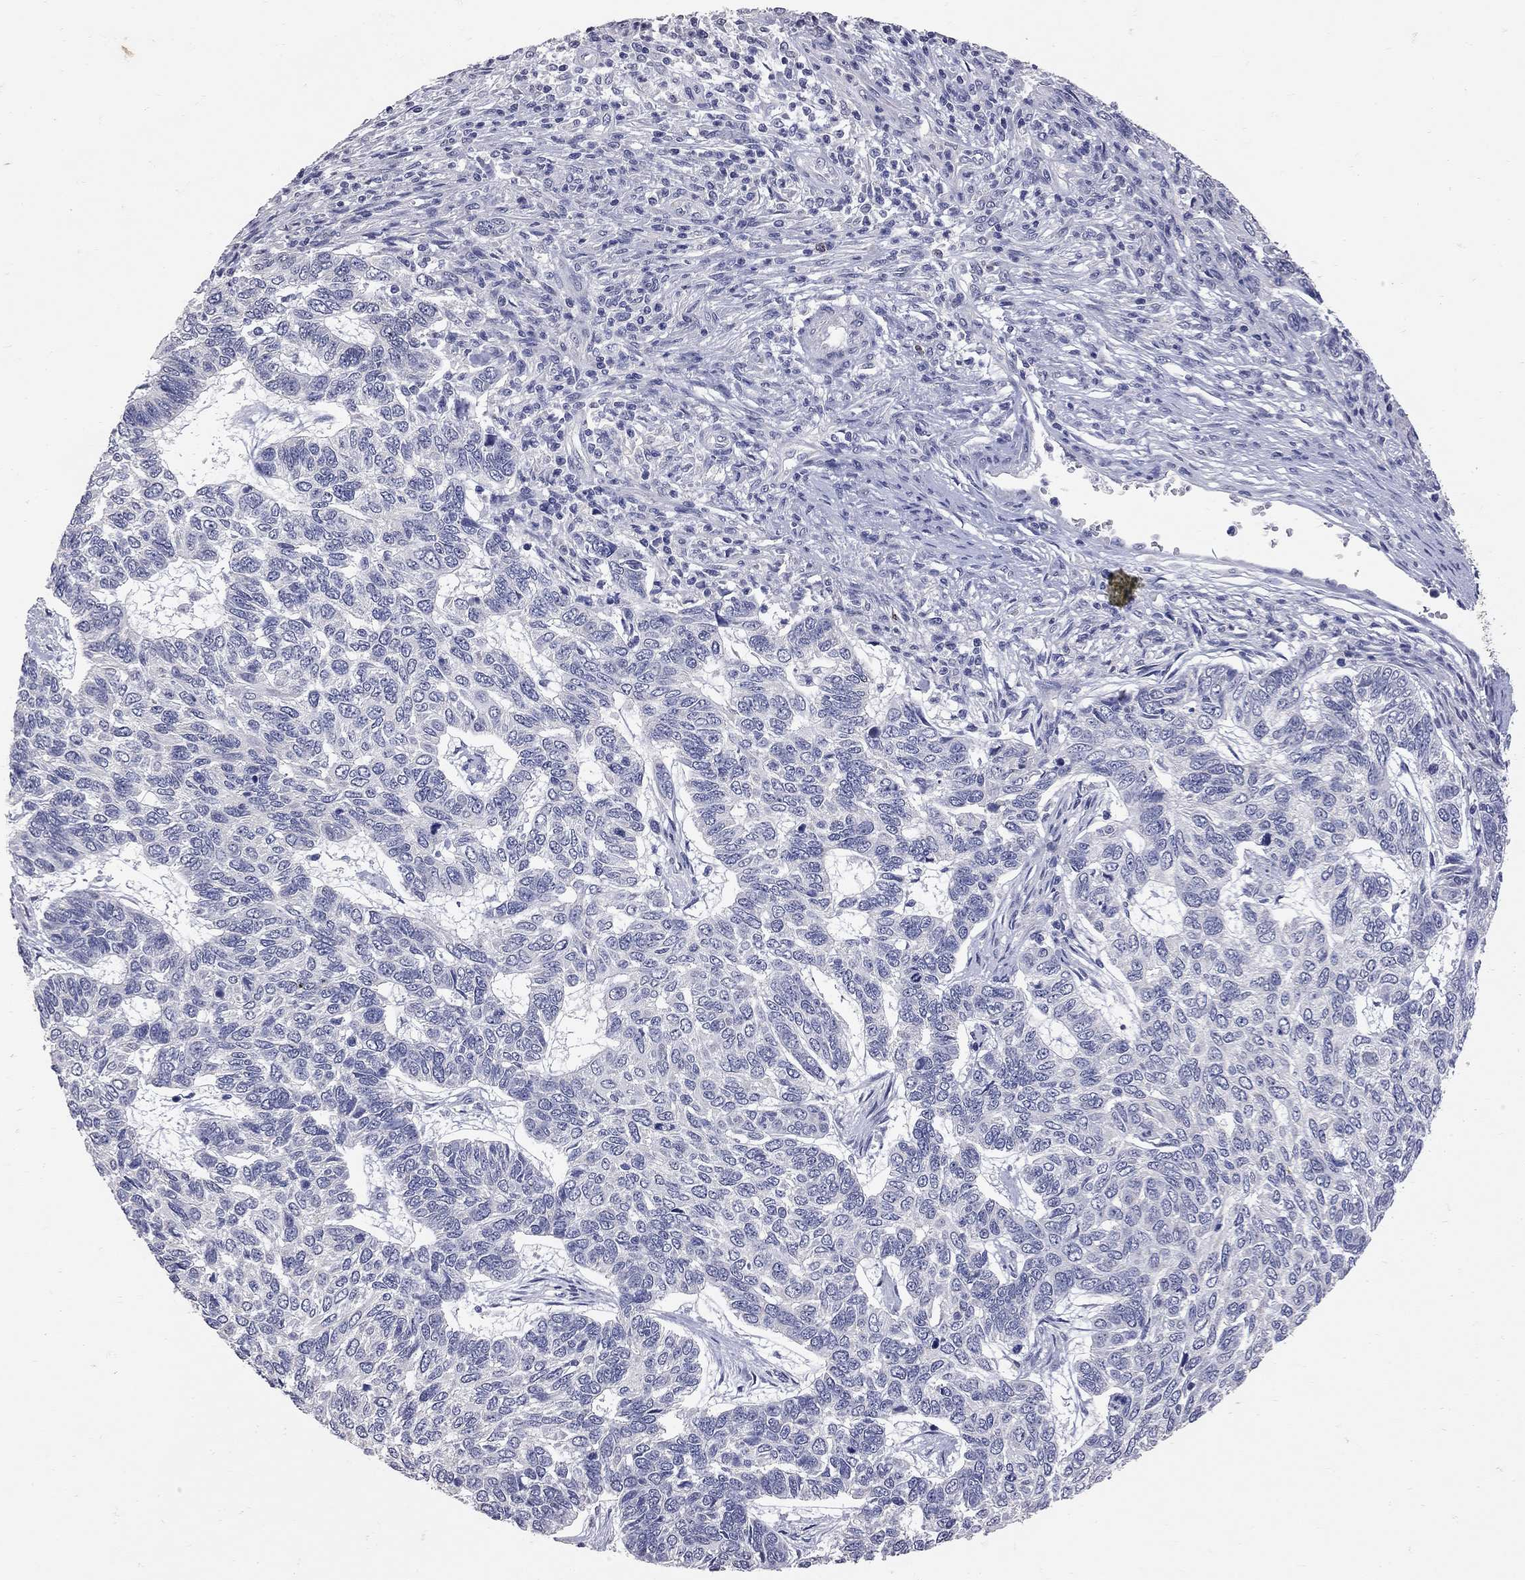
{"staining": {"intensity": "negative", "quantity": "none", "location": "none"}, "tissue": "skin cancer", "cell_type": "Tumor cells", "image_type": "cancer", "snomed": [{"axis": "morphology", "description": "Basal cell carcinoma"}, {"axis": "topography", "description": "Skin"}], "caption": "Basal cell carcinoma (skin) stained for a protein using IHC displays no staining tumor cells.", "gene": "NOS2", "patient": {"sex": "female", "age": 65}}